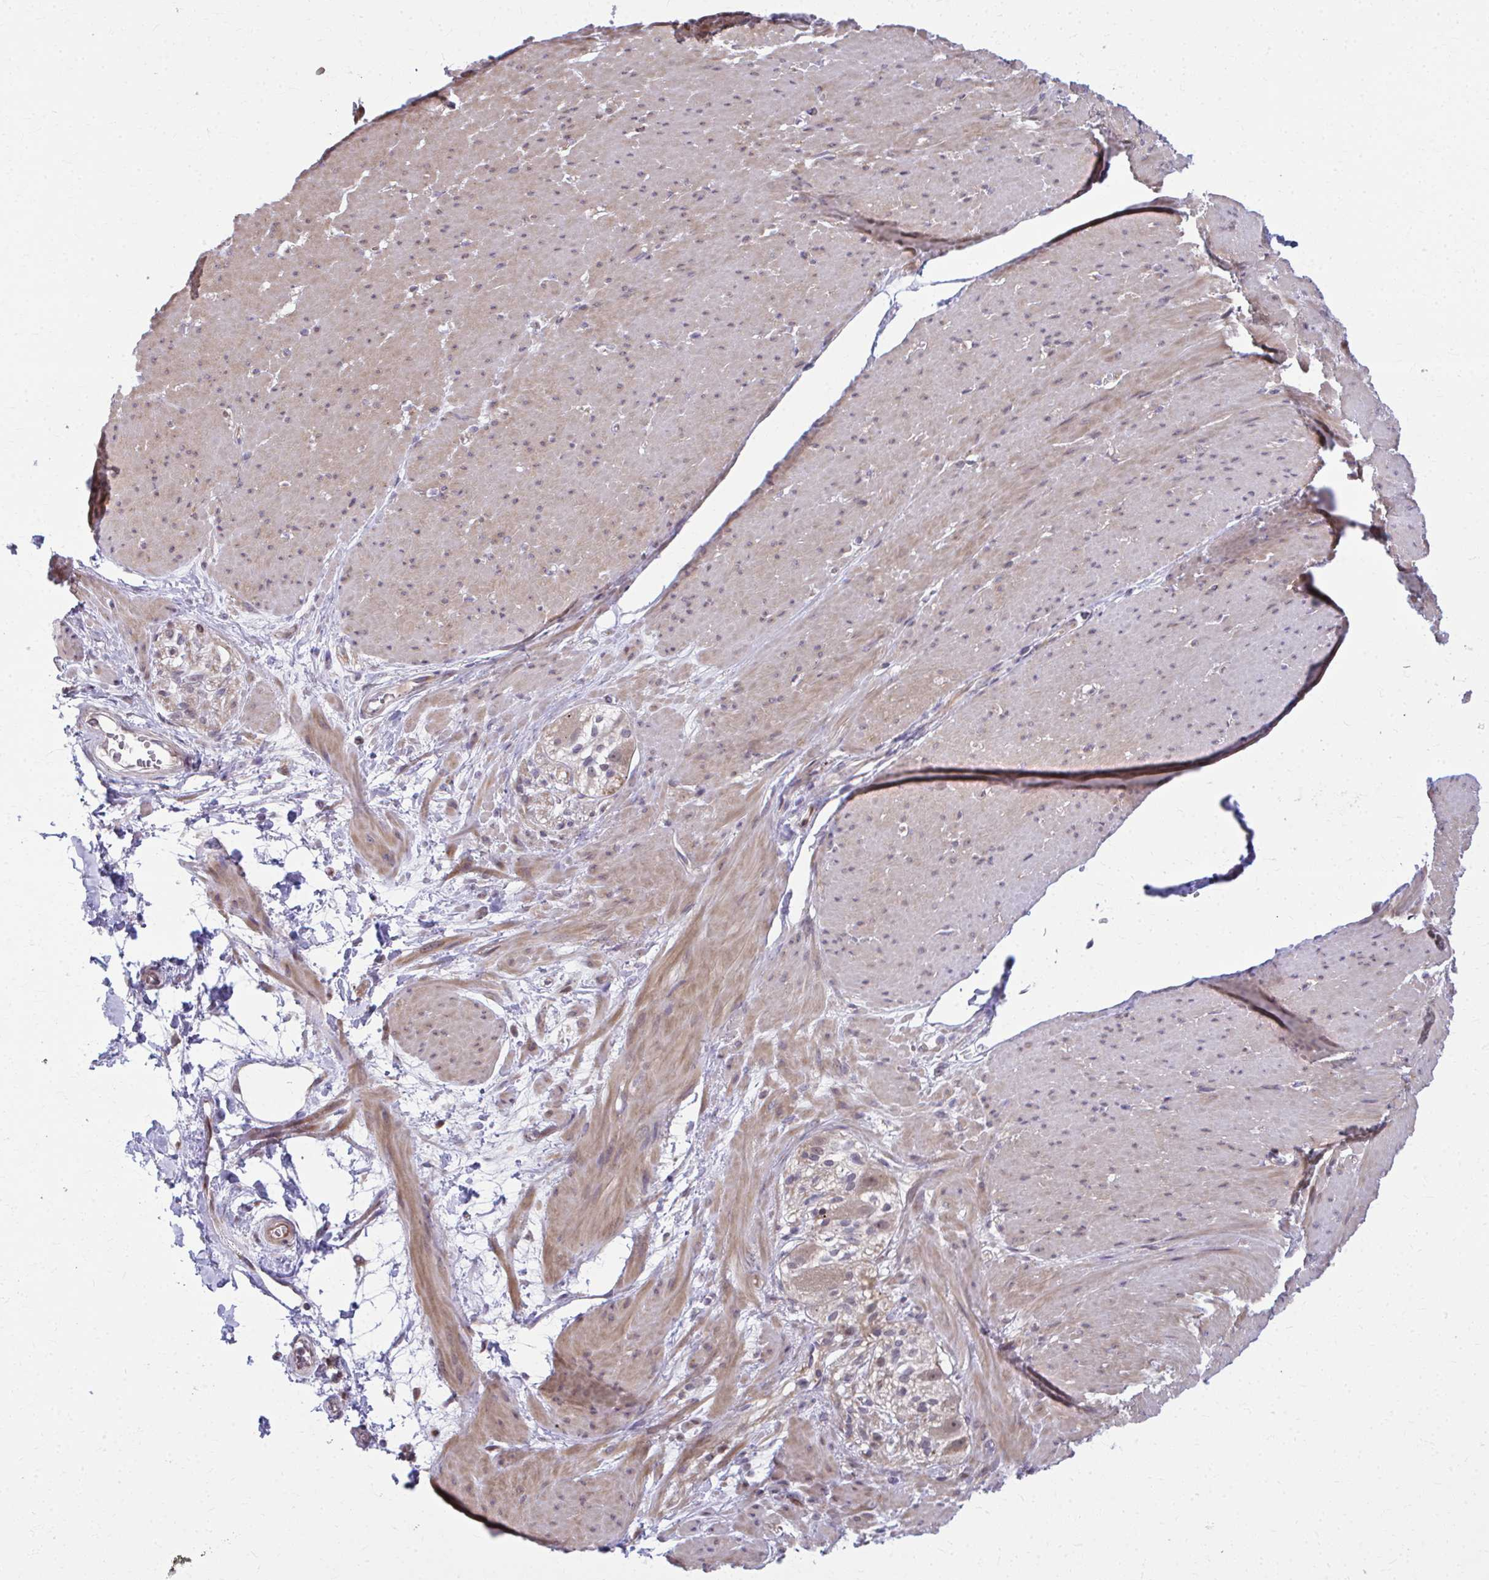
{"staining": {"intensity": "moderate", "quantity": "25%-75%", "location": "cytoplasmic/membranous"}, "tissue": "smooth muscle", "cell_type": "Smooth muscle cells", "image_type": "normal", "snomed": [{"axis": "morphology", "description": "Normal tissue, NOS"}, {"axis": "topography", "description": "Smooth muscle"}, {"axis": "topography", "description": "Rectum"}], "caption": "This micrograph shows normal smooth muscle stained with IHC to label a protein in brown. The cytoplasmic/membranous of smooth muscle cells show moderate positivity for the protein. Nuclei are counter-stained blue.", "gene": "MAF1", "patient": {"sex": "male", "age": 53}}